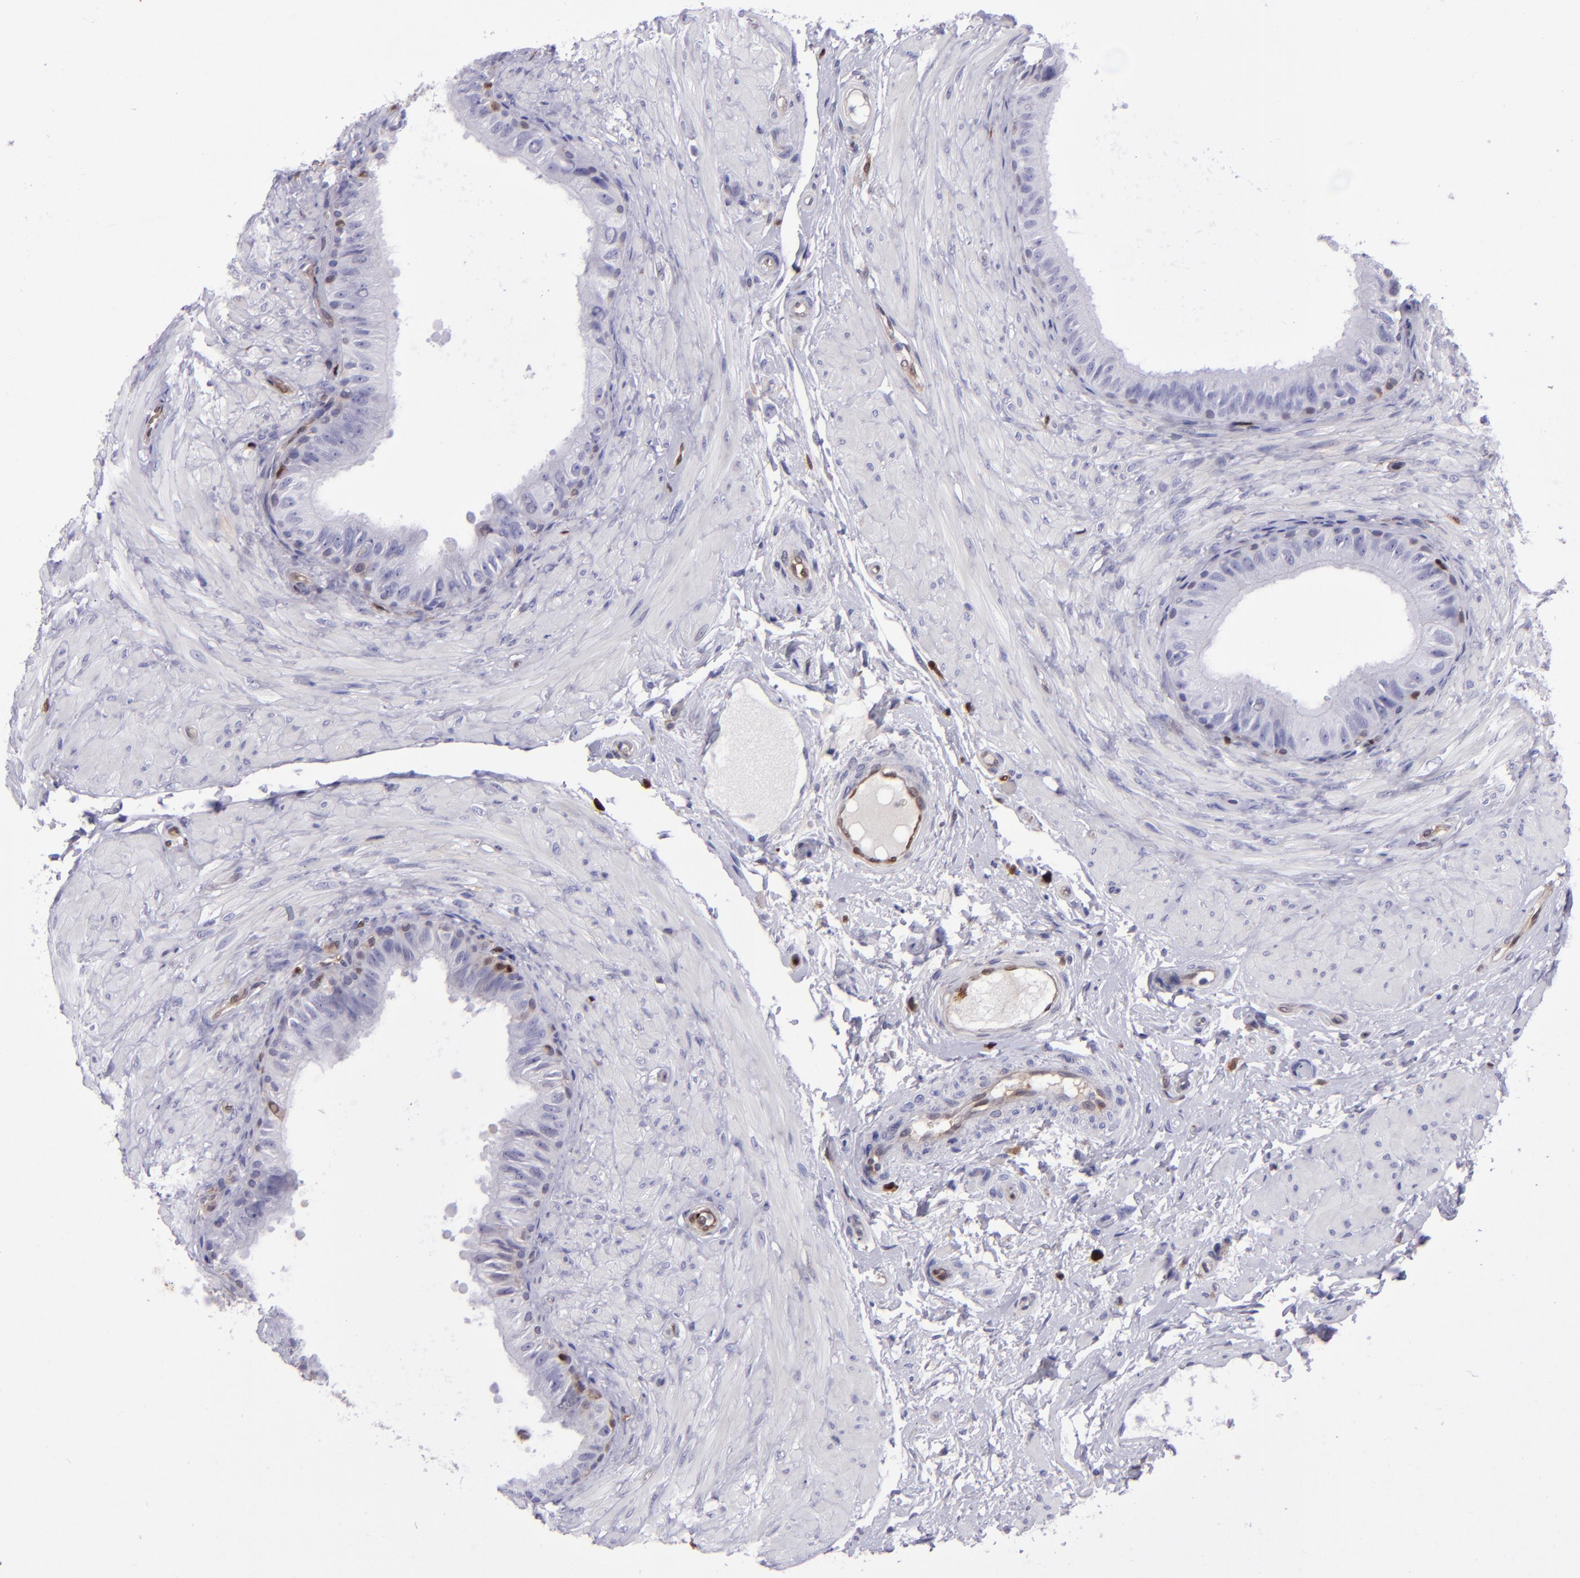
{"staining": {"intensity": "moderate", "quantity": ">75%", "location": "cytoplasmic/membranous,nuclear"}, "tissue": "epididymis", "cell_type": "Glandular cells", "image_type": "normal", "snomed": [{"axis": "morphology", "description": "Normal tissue, NOS"}, {"axis": "topography", "description": "Epididymis"}], "caption": "Immunohistochemistry staining of unremarkable epididymis, which demonstrates medium levels of moderate cytoplasmic/membranous,nuclear positivity in about >75% of glandular cells indicating moderate cytoplasmic/membranous,nuclear protein positivity. The staining was performed using DAB (3,3'-diaminobenzidine) (brown) for protein detection and nuclei were counterstained in hematoxylin (blue).", "gene": "TYMP", "patient": {"sex": "male", "age": 68}}